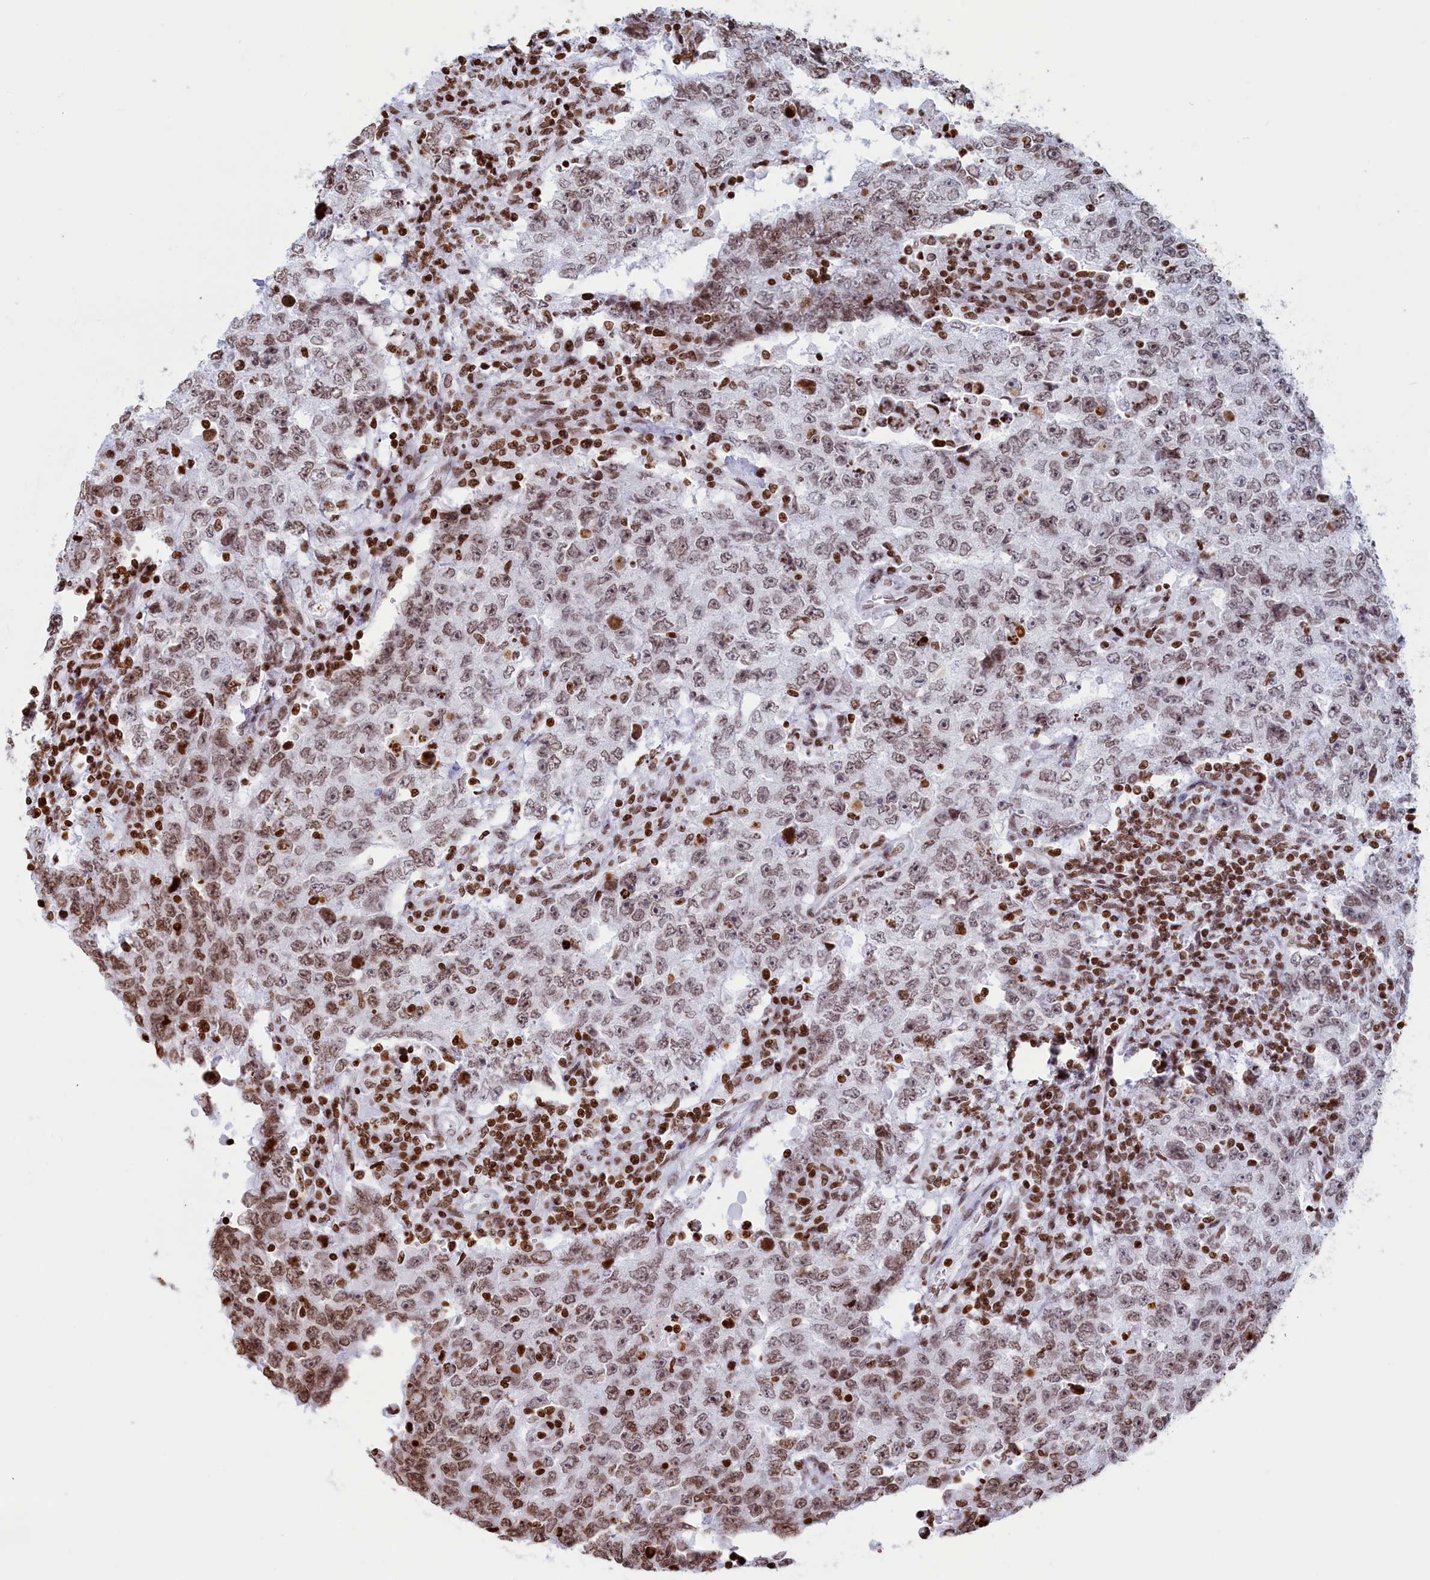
{"staining": {"intensity": "moderate", "quantity": ">75%", "location": "nuclear"}, "tissue": "testis cancer", "cell_type": "Tumor cells", "image_type": "cancer", "snomed": [{"axis": "morphology", "description": "Carcinoma, Embryonal, NOS"}, {"axis": "topography", "description": "Testis"}], "caption": "Testis cancer (embryonal carcinoma) tissue shows moderate nuclear staining in about >75% of tumor cells", "gene": "APOBEC3A", "patient": {"sex": "male", "age": 26}}